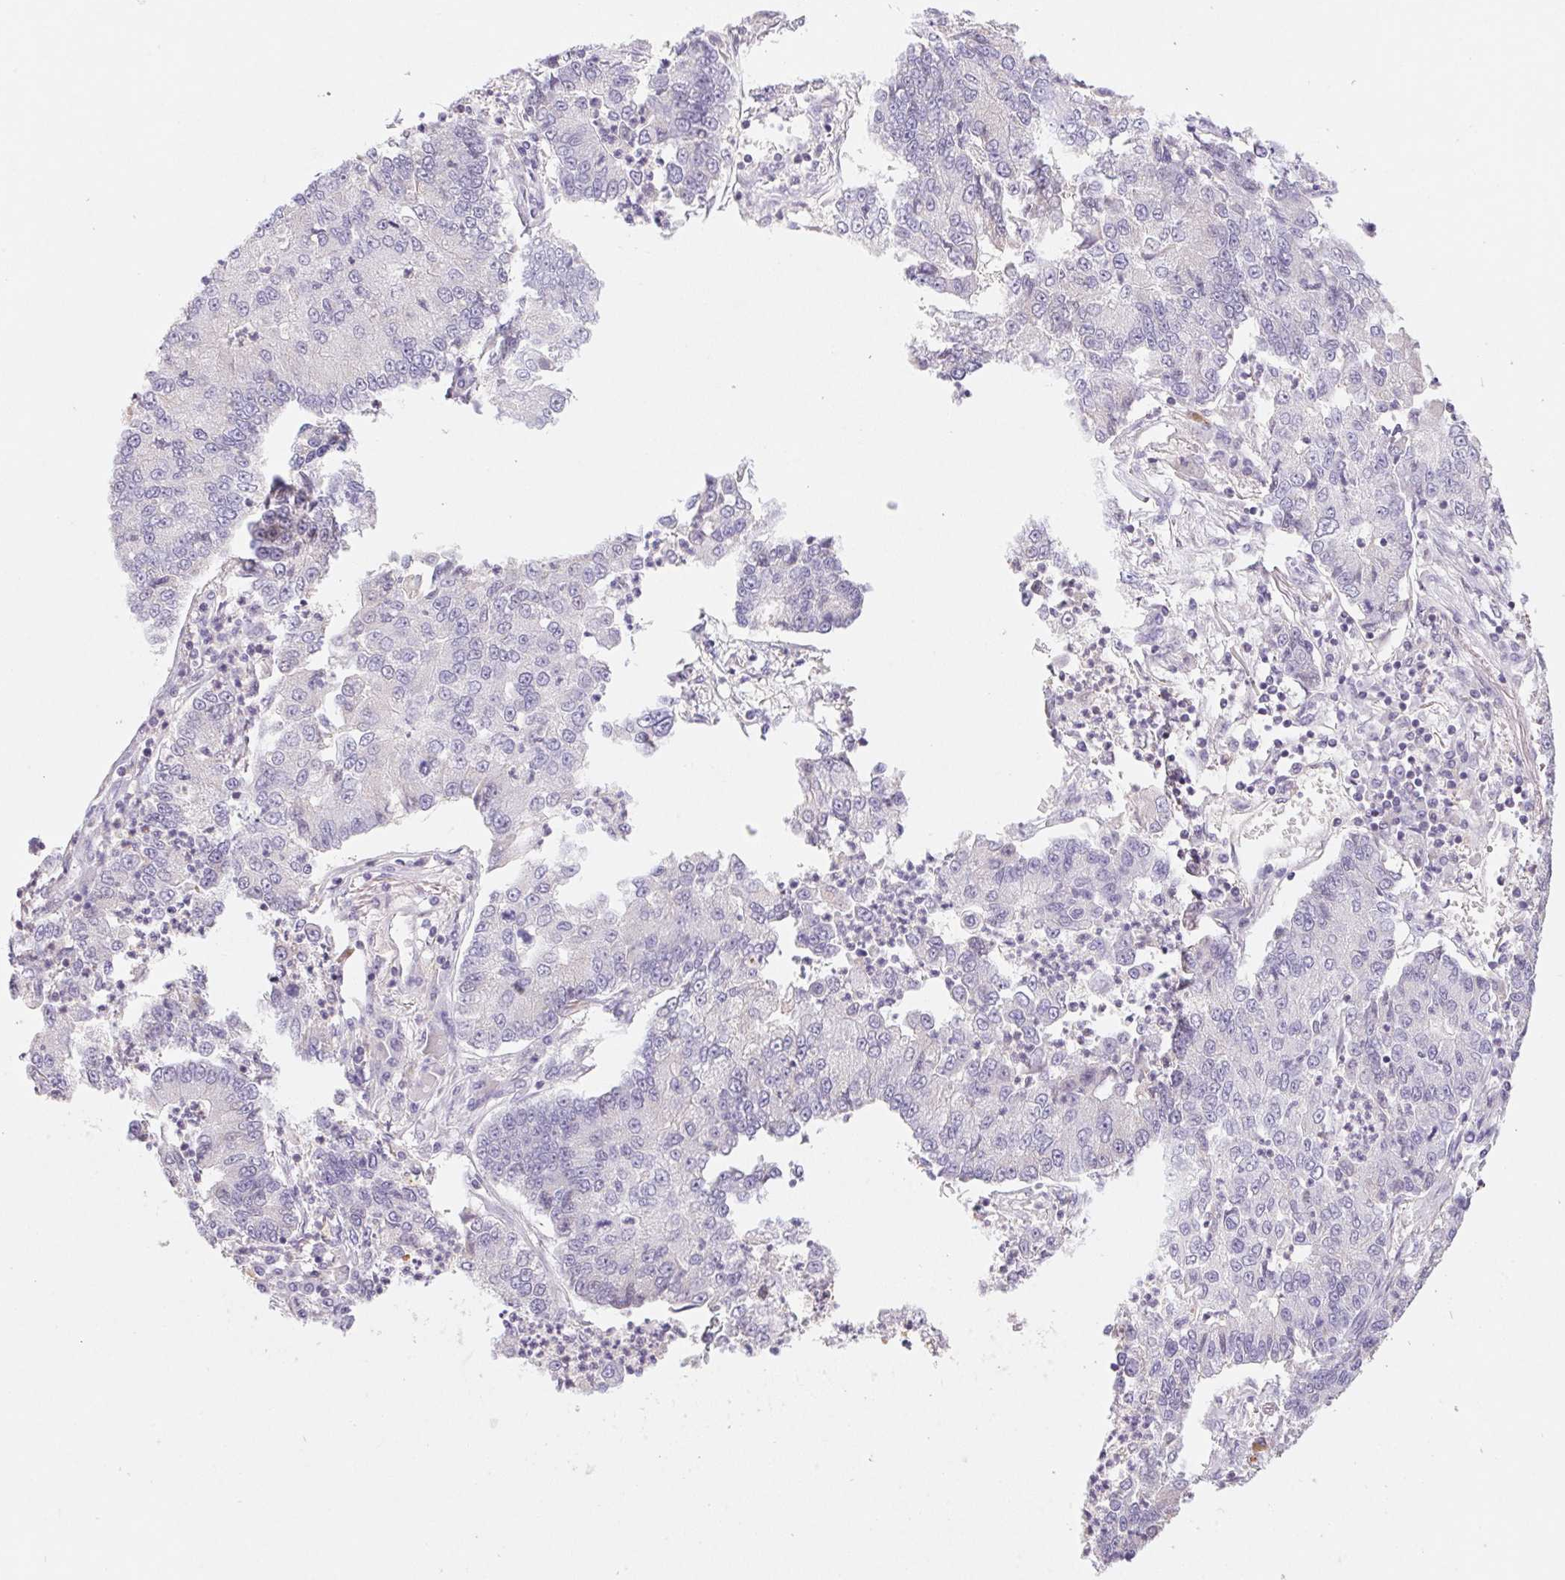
{"staining": {"intensity": "negative", "quantity": "none", "location": "none"}, "tissue": "lung cancer", "cell_type": "Tumor cells", "image_type": "cancer", "snomed": [{"axis": "morphology", "description": "Adenocarcinoma, NOS"}, {"axis": "topography", "description": "Lung"}], "caption": "Immunohistochemistry histopathology image of neoplastic tissue: adenocarcinoma (lung) stained with DAB shows no significant protein staining in tumor cells.", "gene": "KIF26A", "patient": {"sex": "female", "age": 57}}